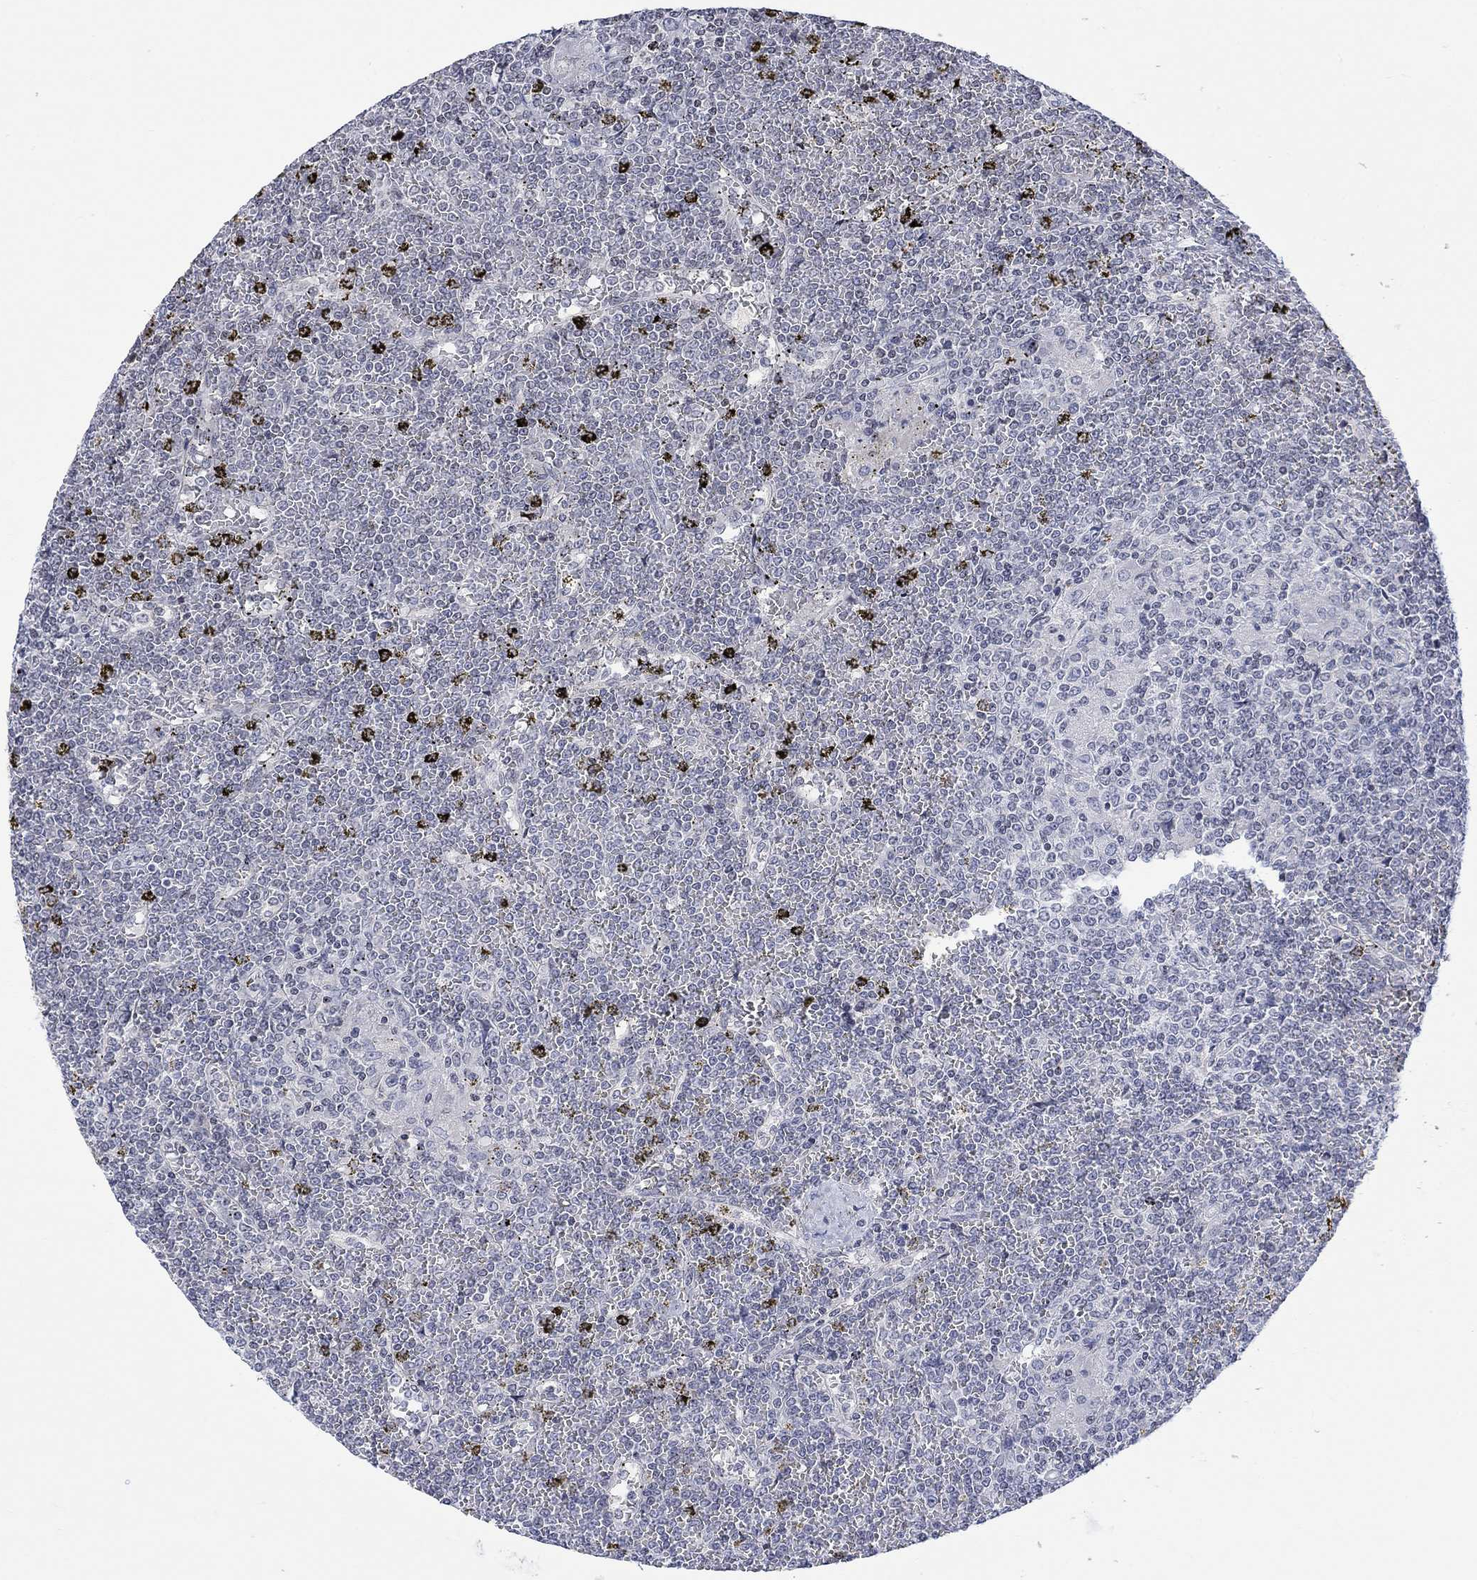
{"staining": {"intensity": "negative", "quantity": "none", "location": "none"}, "tissue": "lymphoma", "cell_type": "Tumor cells", "image_type": "cancer", "snomed": [{"axis": "morphology", "description": "Malignant lymphoma, non-Hodgkin's type, Low grade"}, {"axis": "topography", "description": "Spleen"}], "caption": "The immunohistochemistry (IHC) histopathology image has no significant expression in tumor cells of lymphoma tissue.", "gene": "DCX", "patient": {"sex": "female", "age": 19}}